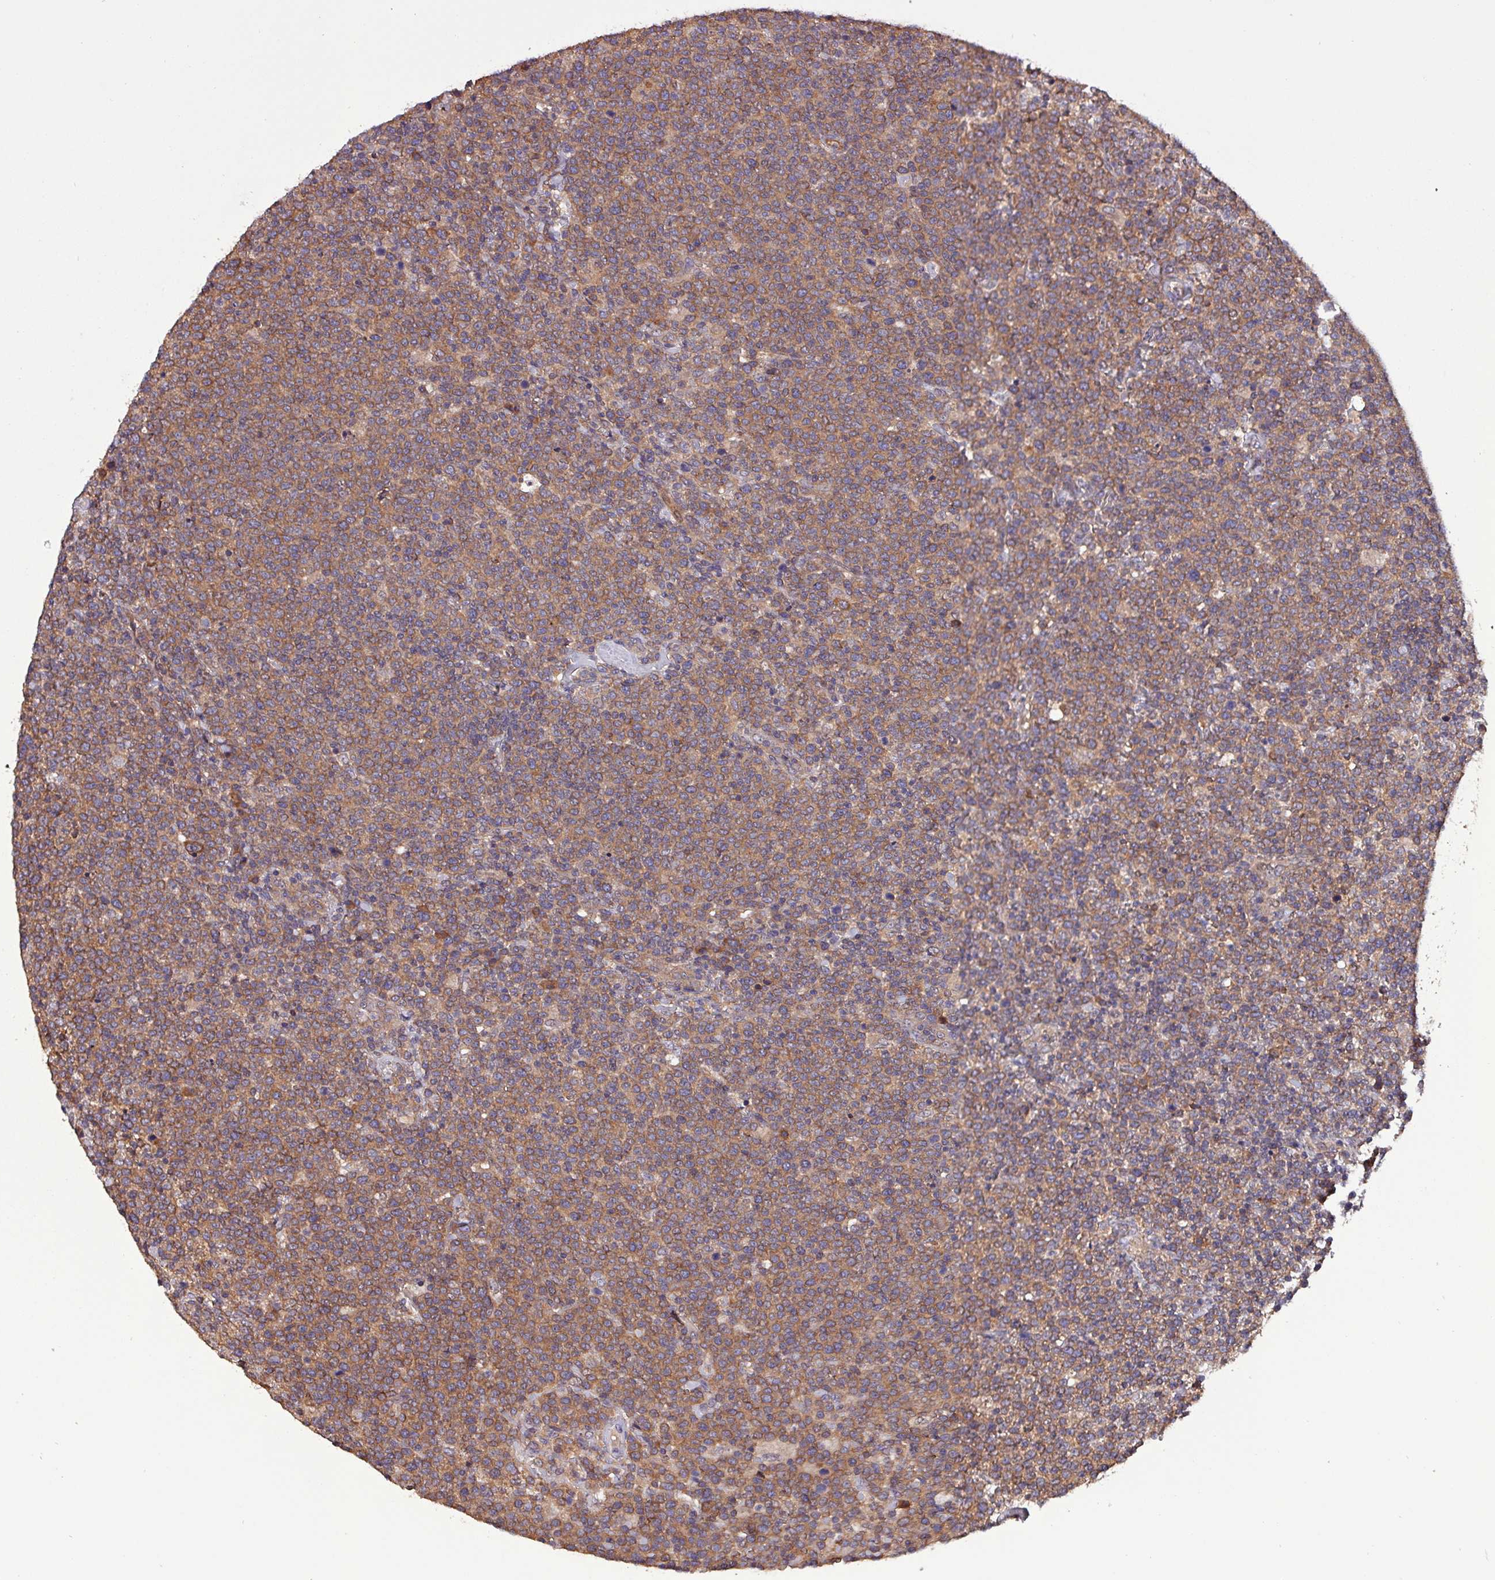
{"staining": {"intensity": "moderate", "quantity": ">75%", "location": "cytoplasmic/membranous"}, "tissue": "lymphoma", "cell_type": "Tumor cells", "image_type": "cancer", "snomed": [{"axis": "morphology", "description": "Malignant lymphoma, non-Hodgkin's type, High grade"}, {"axis": "topography", "description": "Lymph node"}], "caption": "Malignant lymphoma, non-Hodgkin's type (high-grade) stained with immunohistochemistry (IHC) exhibits moderate cytoplasmic/membranous expression in about >75% of tumor cells.", "gene": "PAFAH1B2", "patient": {"sex": "male", "age": 61}}